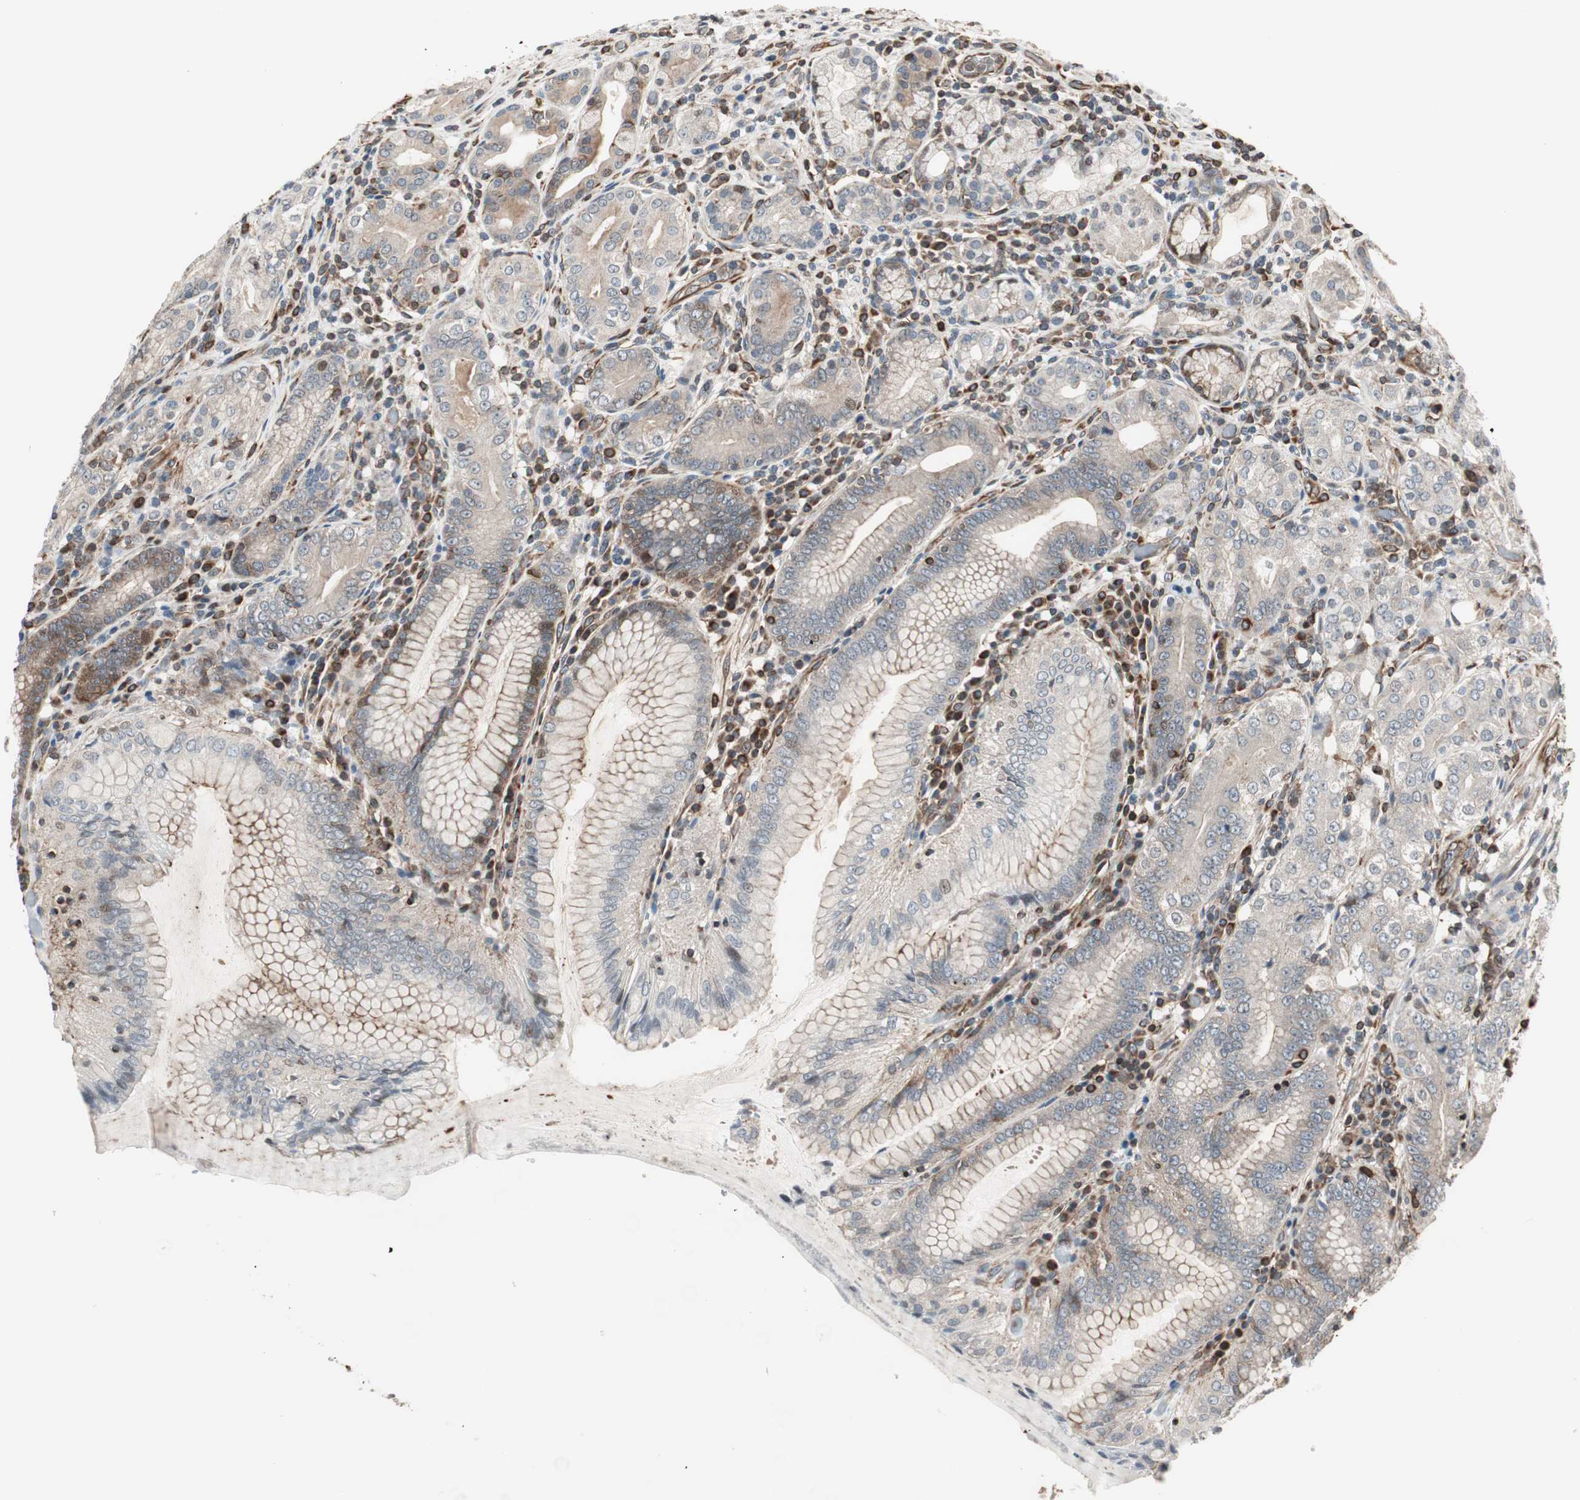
{"staining": {"intensity": "weak", "quantity": ">75%", "location": "cytoplasmic/membranous"}, "tissue": "stomach", "cell_type": "Glandular cells", "image_type": "normal", "snomed": [{"axis": "morphology", "description": "Normal tissue, NOS"}, {"axis": "topography", "description": "Stomach, lower"}], "caption": "Immunohistochemical staining of unremarkable human stomach reveals >75% levels of weak cytoplasmic/membranous protein staining in approximately >75% of glandular cells. The staining is performed using DAB (3,3'-diaminobenzidine) brown chromogen to label protein expression. The nuclei are counter-stained blue using hematoxylin.", "gene": "MAD2L2", "patient": {"sex": "female", "age": 76}}